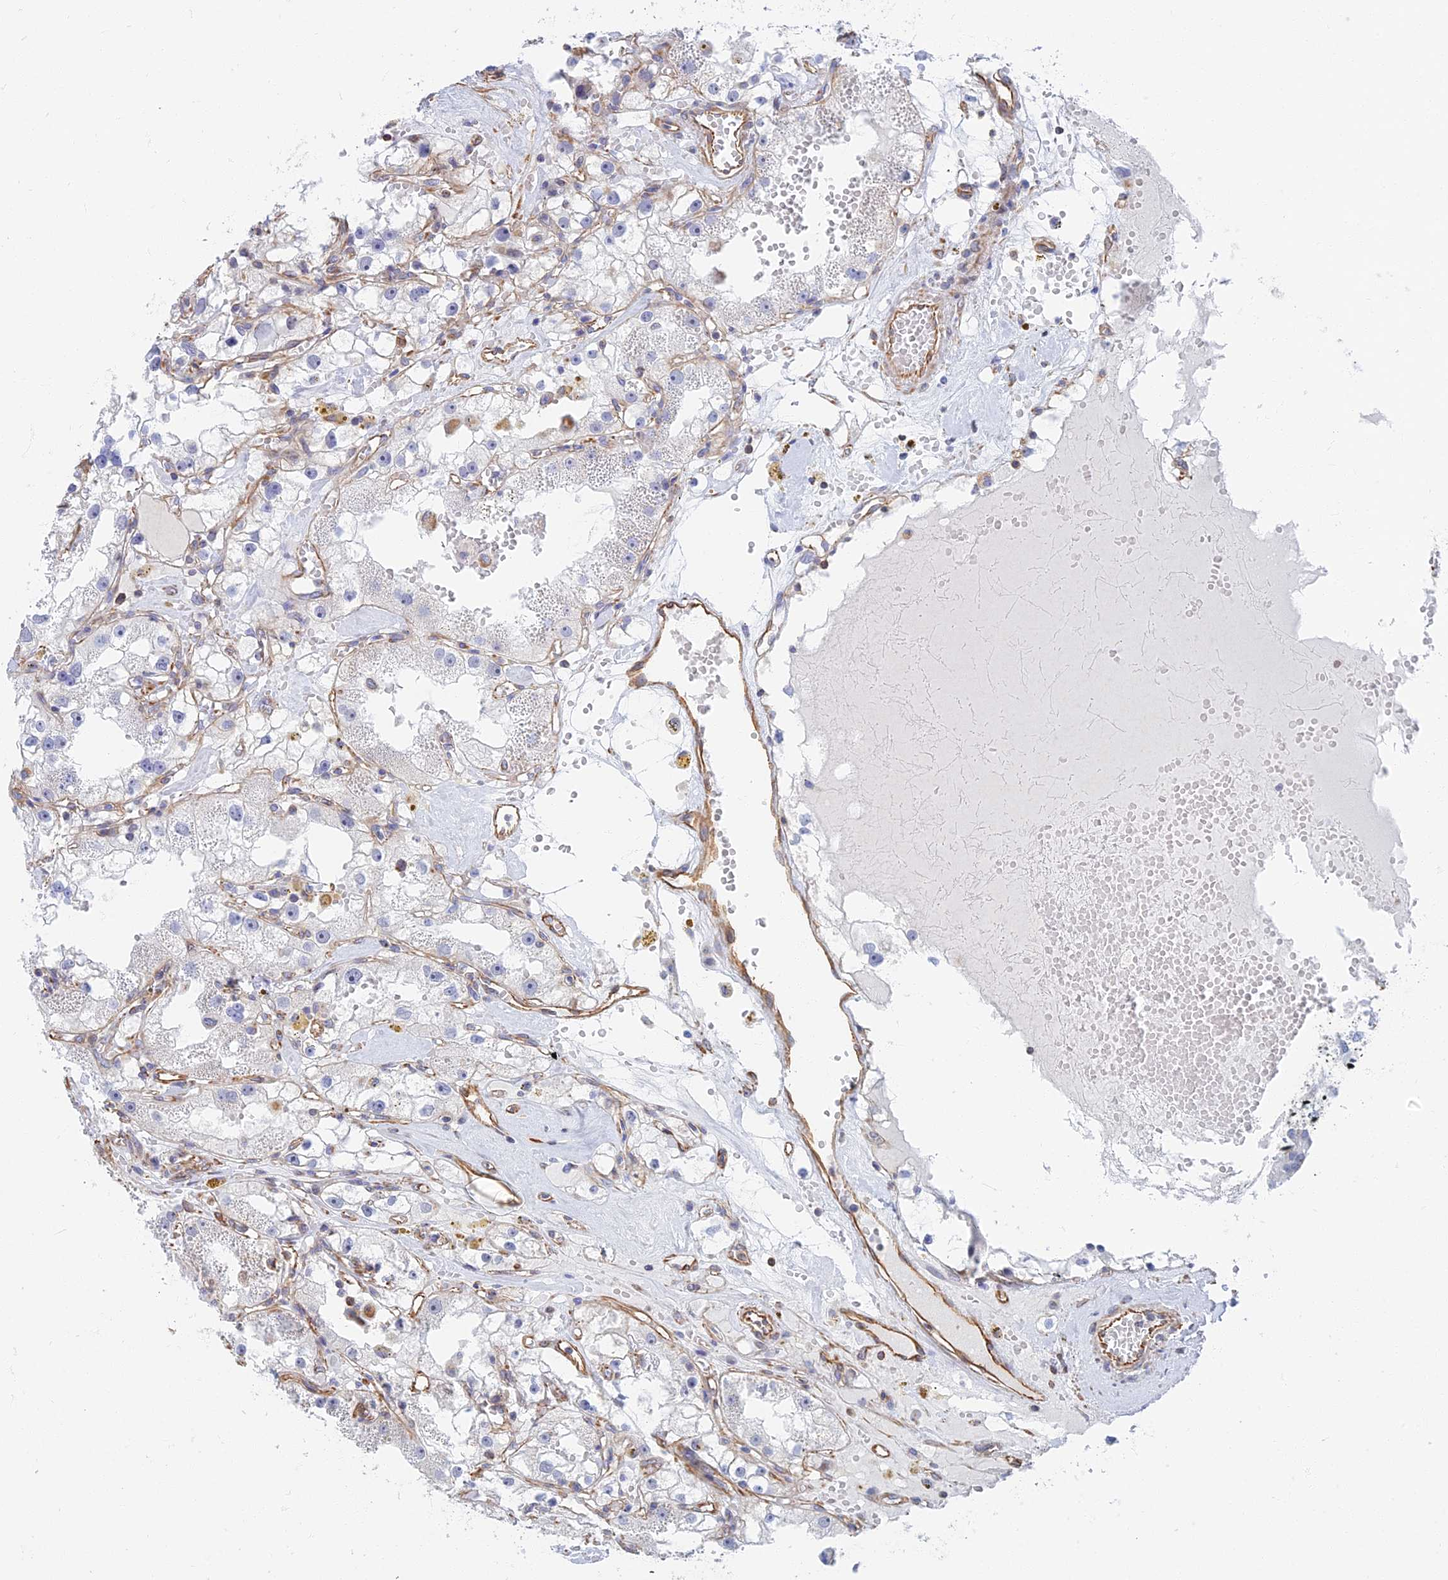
{"staining": {"intensity": "negative", "quantity": "none", "location": "none"}, "tissue": "renal cancer", "cell_type": "Tumor cells", "image_type": "cancer", "snomed": [{"axis": "morphology", "description": "Adenocarcinoma, NOS"}, {"axis": "topography", "description": "Kidney"}], "caption": "Immunohistochemistry (IHC) of renal adenocarcinoma demonstrates no expression in tumor cells. (Immunohistochemistry (IHC), brightfield microscopy, high magnification).", "gene": "RMC1", "patient": {"sex": "male", "age": 56}}